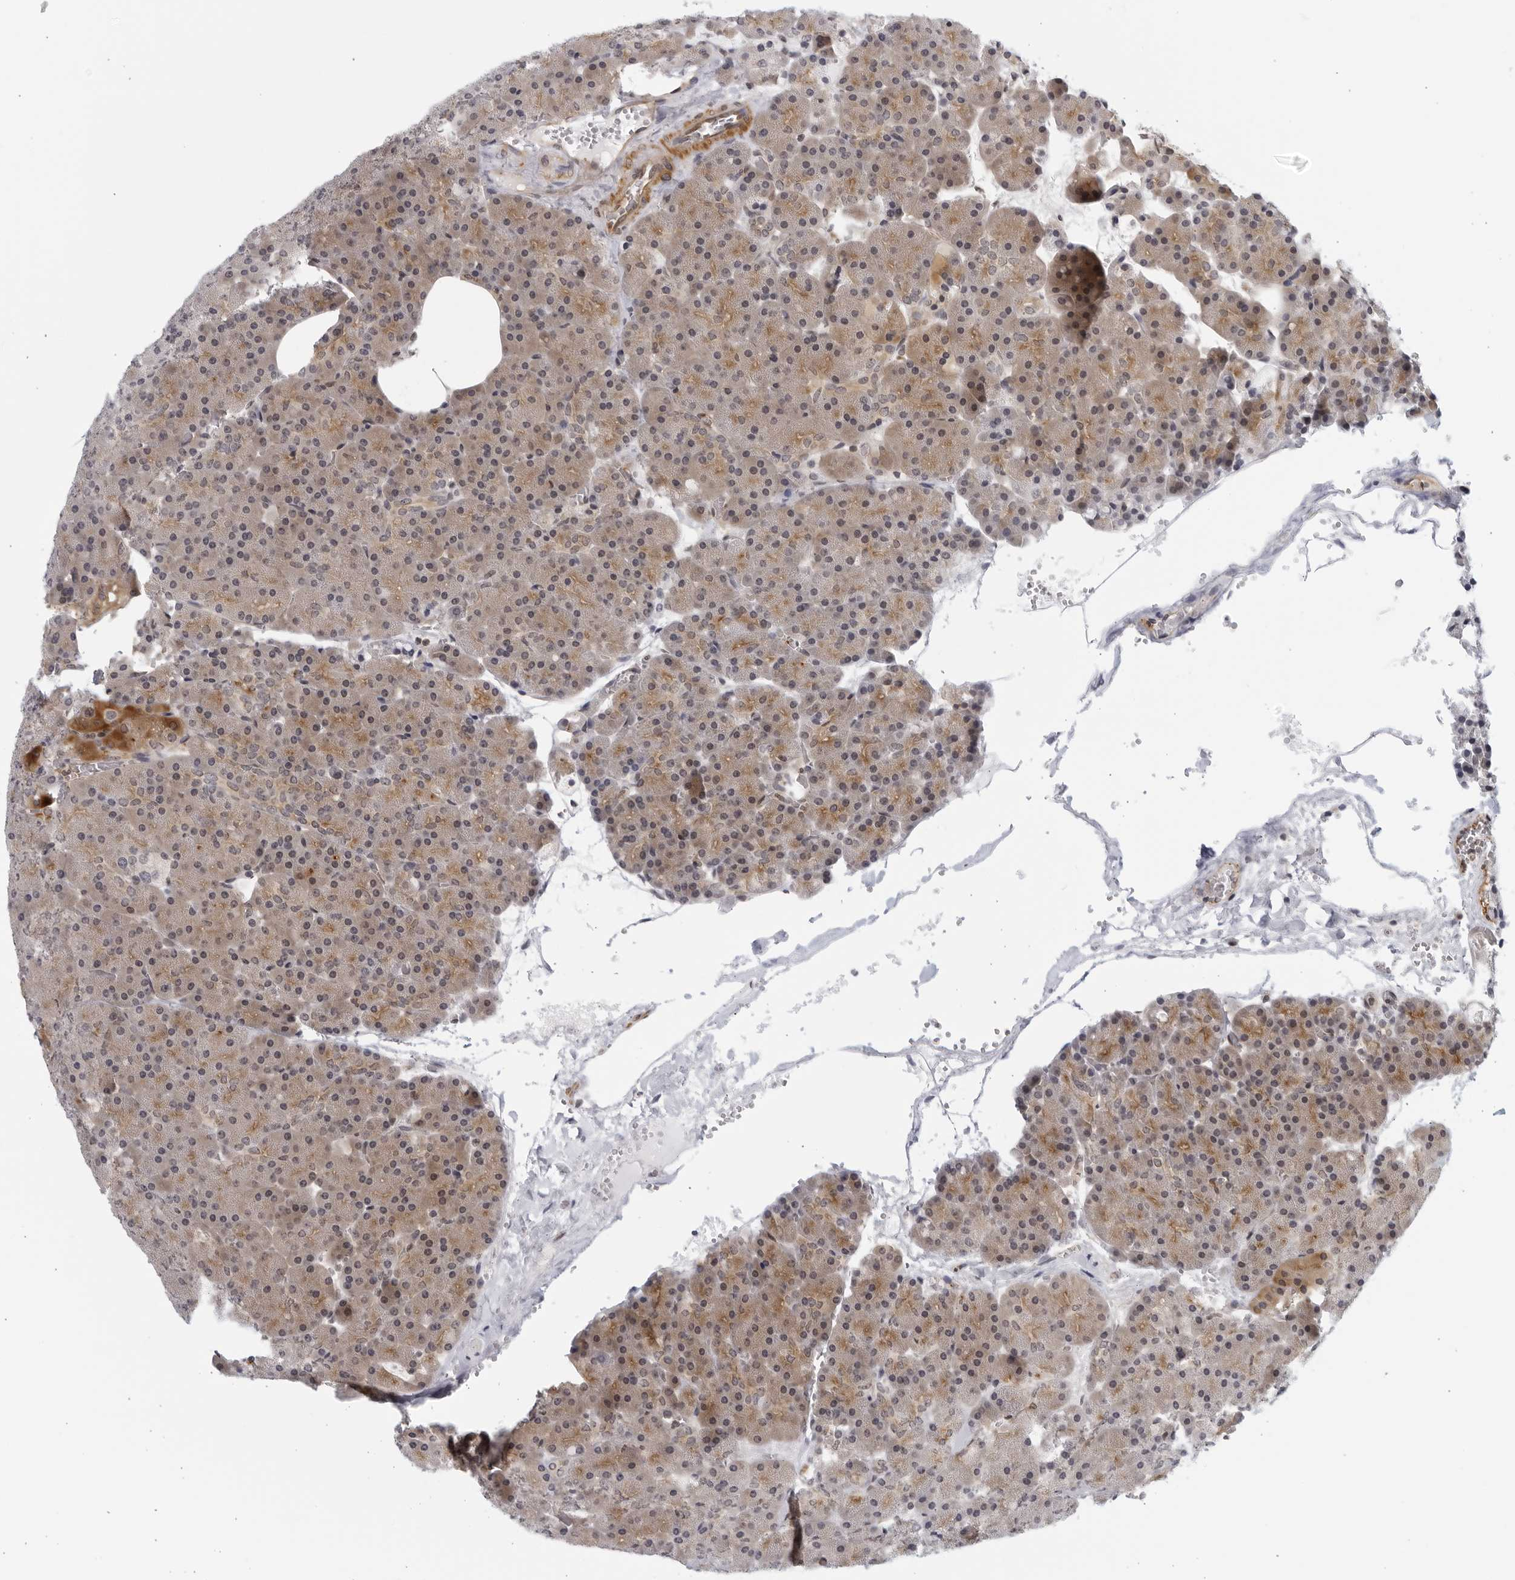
{"staining": {"intensity": "moderate", "quantity": "25%-75%", "location": "cytoplasmic/membranous"}, "tissue": "pancreas", "cell_type": "Exocrine glandular cells", "image_type": "normal", "snomed": [{"axis": "morphology", "description": "Normal tissue, NOS"}, {"axis": "morphology", "description": "Carcinoid, malignant, NOS"}, {"axis": "topography", "description": "Pancreas"}], "caption": "Immunohistochemical staining of normal human pancreas reveals moderate cytoplasmic/membranous protein staining in approximately 25%-75% of exocrine glandular cells.", "gene": "SERTAD4", "patient": {"sex": "female", "age": 35}}